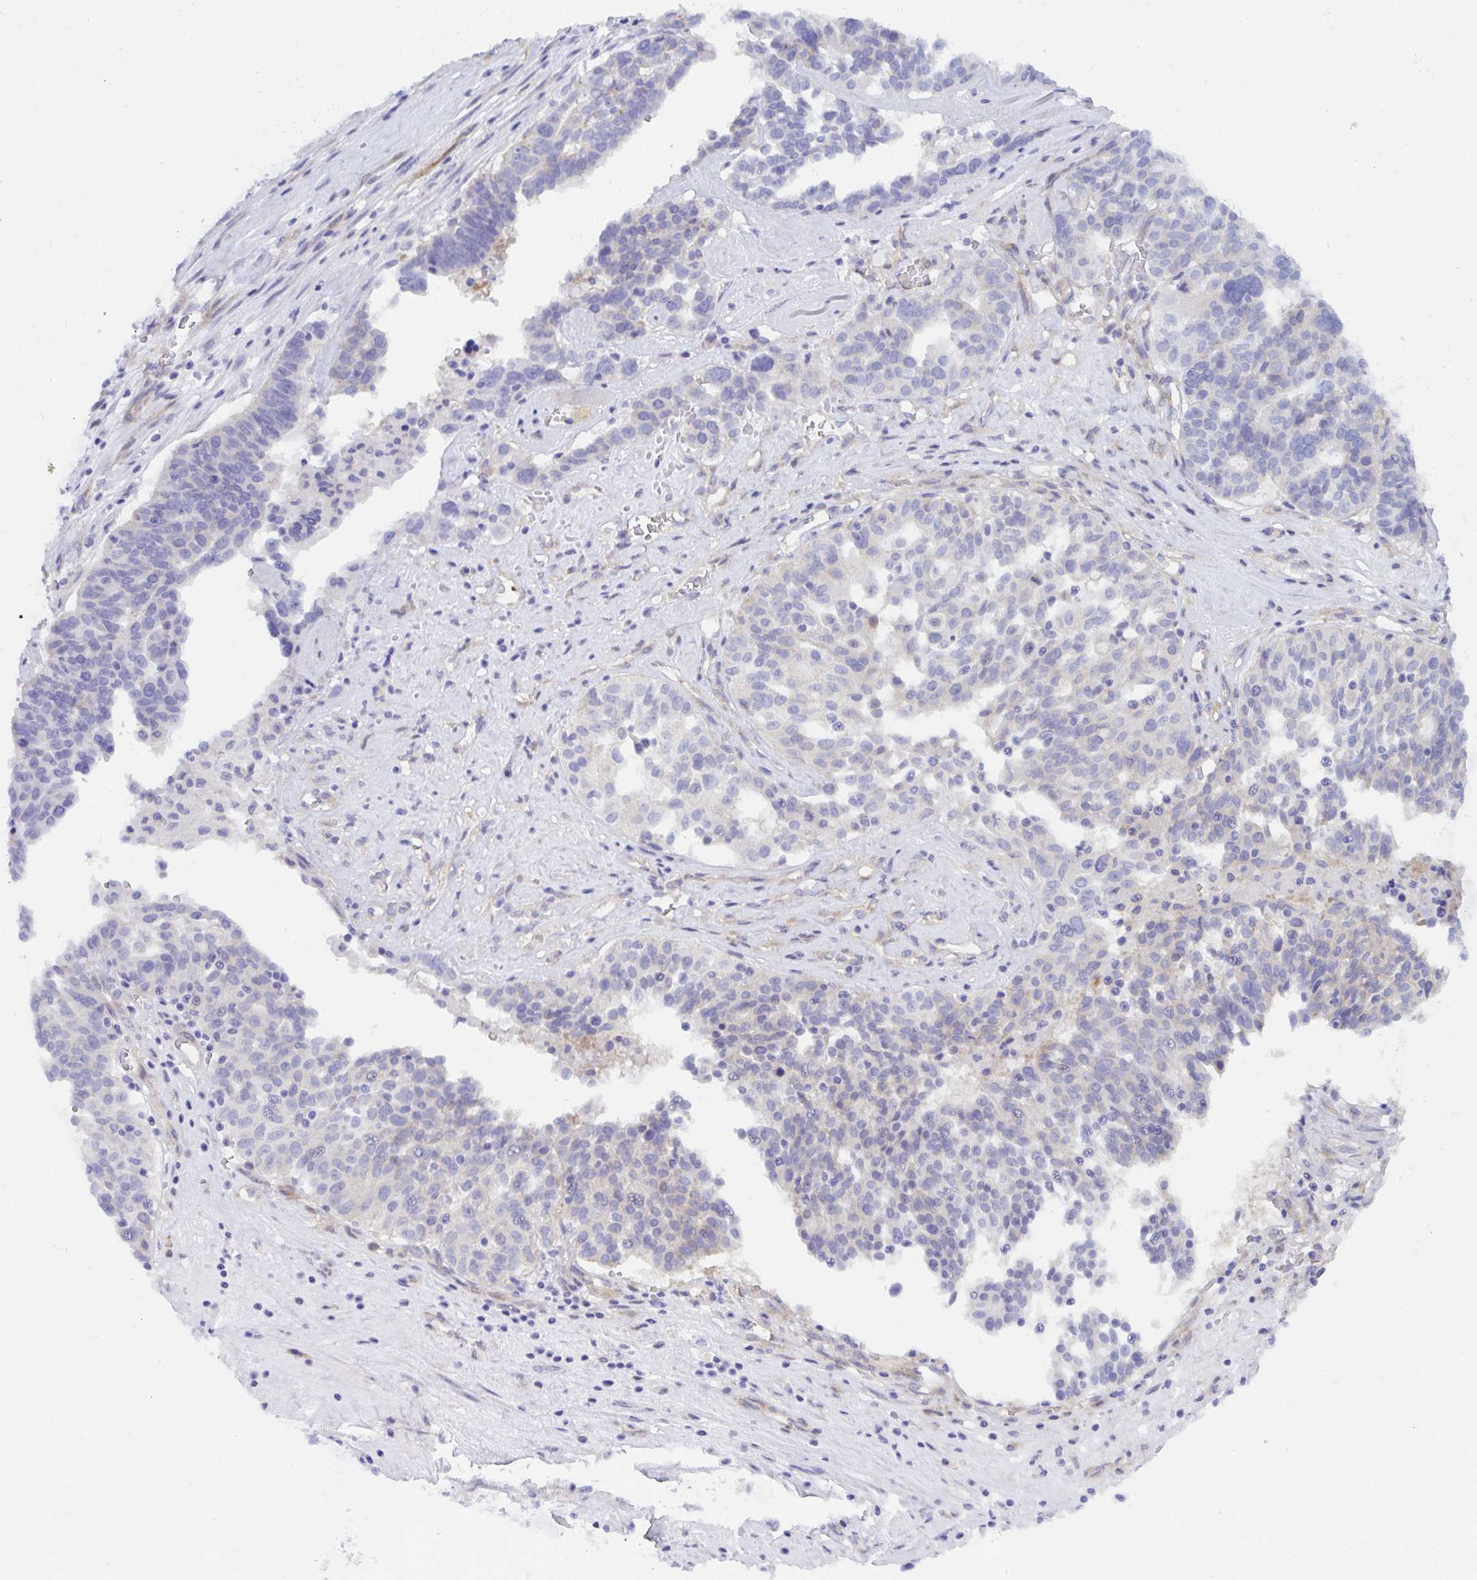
{"staining": {"intensity": "negative", "quantity": "none", "location": "none"}, "tissue": "ovarian cancer", "cell_type": "Tumor cells", "image_type": "cancer", "snomed": [{"axis": "morphology", "description": "Cystadenocarcinoma, serous, NOS"}, {"axis": "topography", "description": "Ovary"}], "caption": "Ovarian cancer (serous cystadenocarcinoma) was stained to show a protein in brown. There is no significant positivity in tumor cells. (Stains: DAB immunohistochemistry (IHC) with hematoxylin counter stain, Microscopy: brightfield microscopy at high magnification).", "gene": "GAB1", "patient": {"sex": "female", "age": 59}}